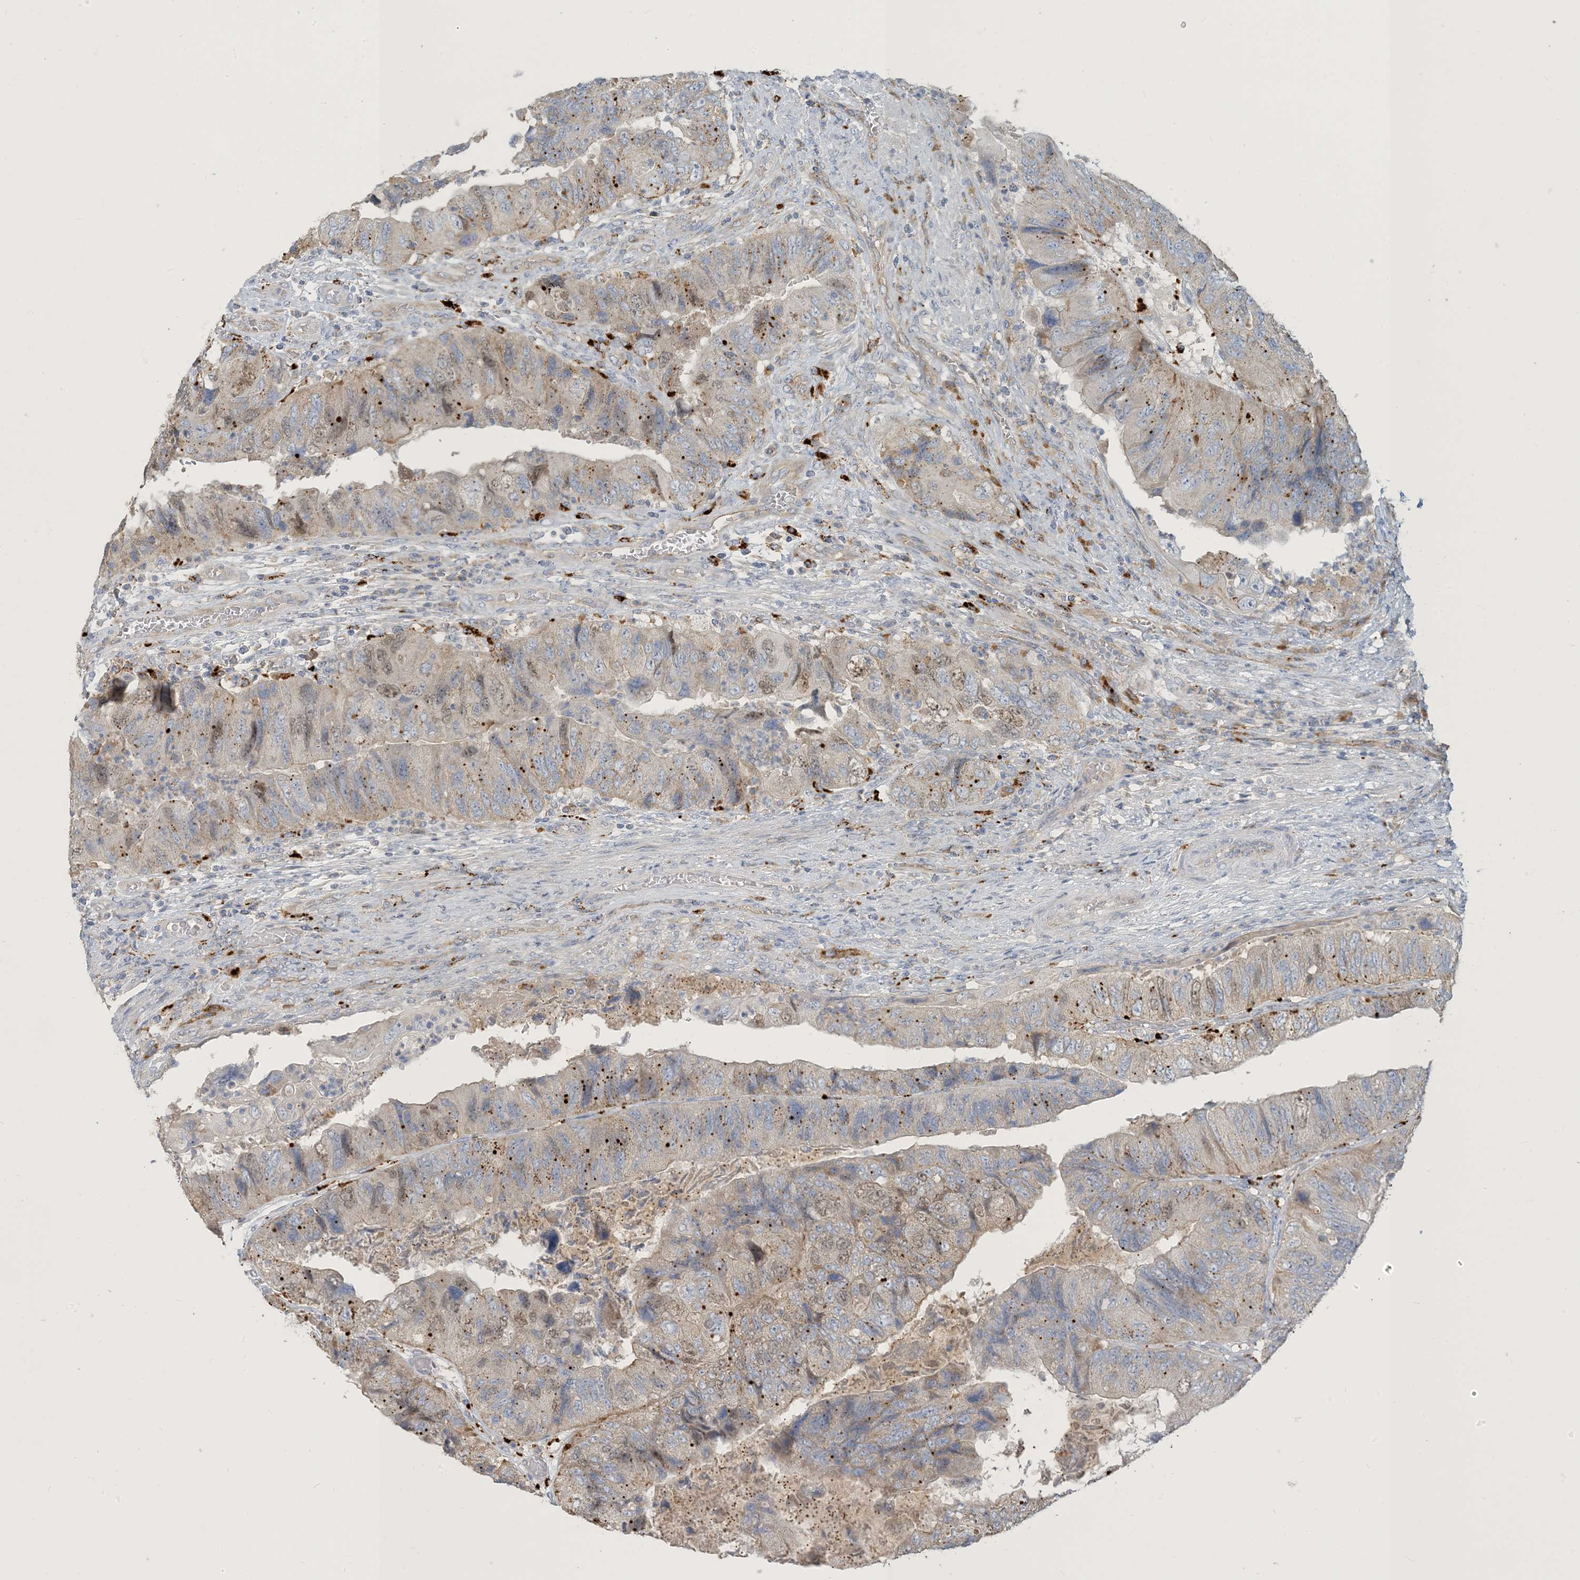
{"staining": {"intensity": "weak", "quantity": "<25%", "location": "cytoplasmic/membranous,nuclear"}, "tissue": "colorectal cancer", "cell_type": "Tumor cells", "image_type": "cancer", "snomed": [{"axis": "morphology", "description": "Adenocarcinoma, NOS"}, {"axis": "topography", "description": "Rectum"}], "caption": "Tumor cells are negative for protein expression in human colorectal cancer.", "gene": "PEAR1", "patient": {"sex": "male", "age": 63}}